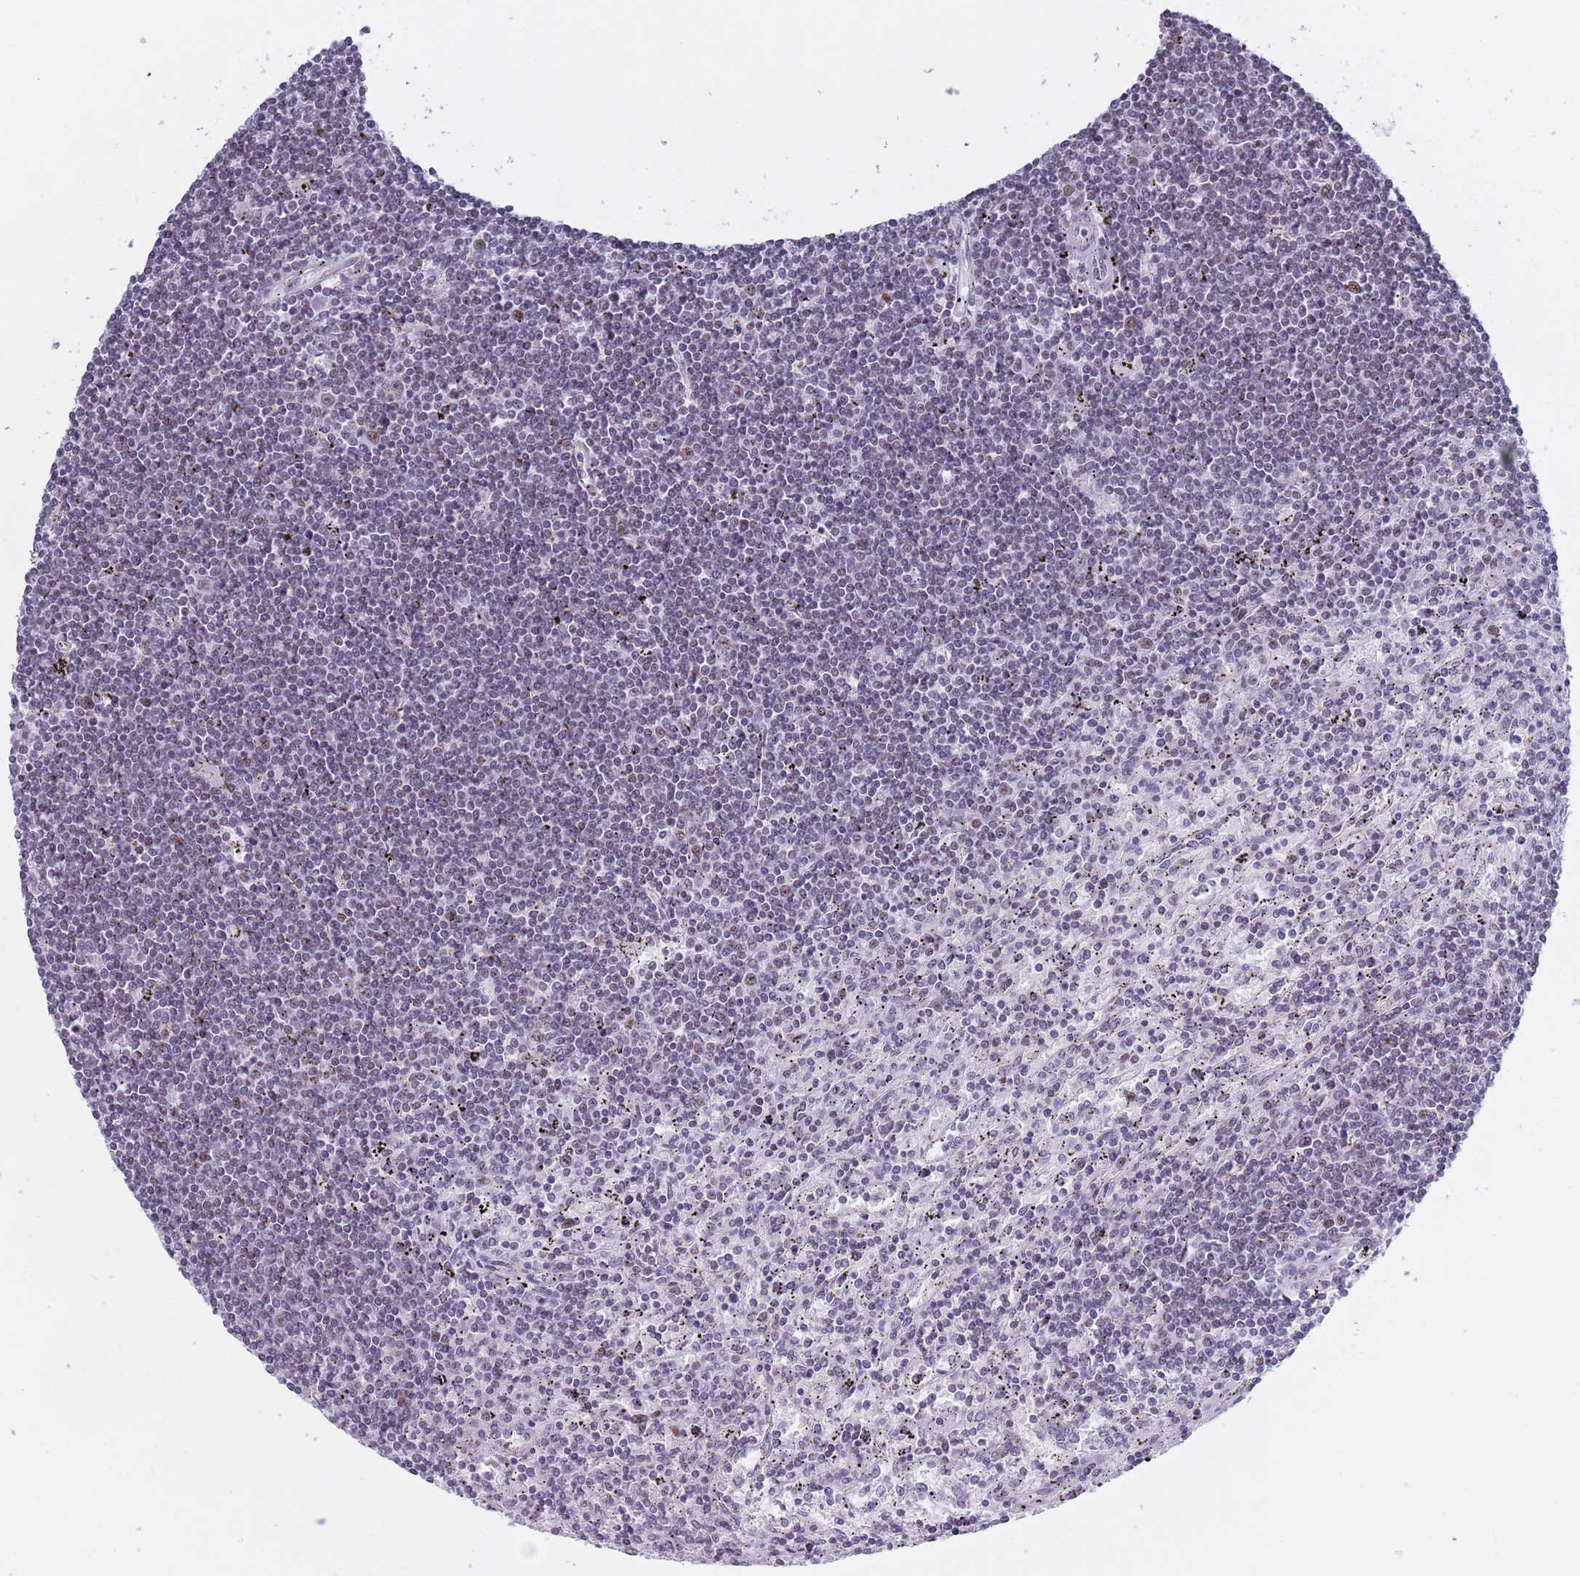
{"staining": {"intensity": "negative", "quantity": "none", "location": "none"}, "tissue": "lymphoma", "cell_type": "Tumor cells", "image_type": "cancer", "snomed": [{"axis": "morphology", "description": "Malignant lymphoma, non-Hodgkin's type, Low grade"}, {"axis": "topography", "description": "Spleen"}], "caption": "Tumor cells show no significant staining in low-grade malignant lymphoma, non-Hodgkin's type.", "gene": "ZKSCAN2", "patient": {"sex": "male", "age": 76}}